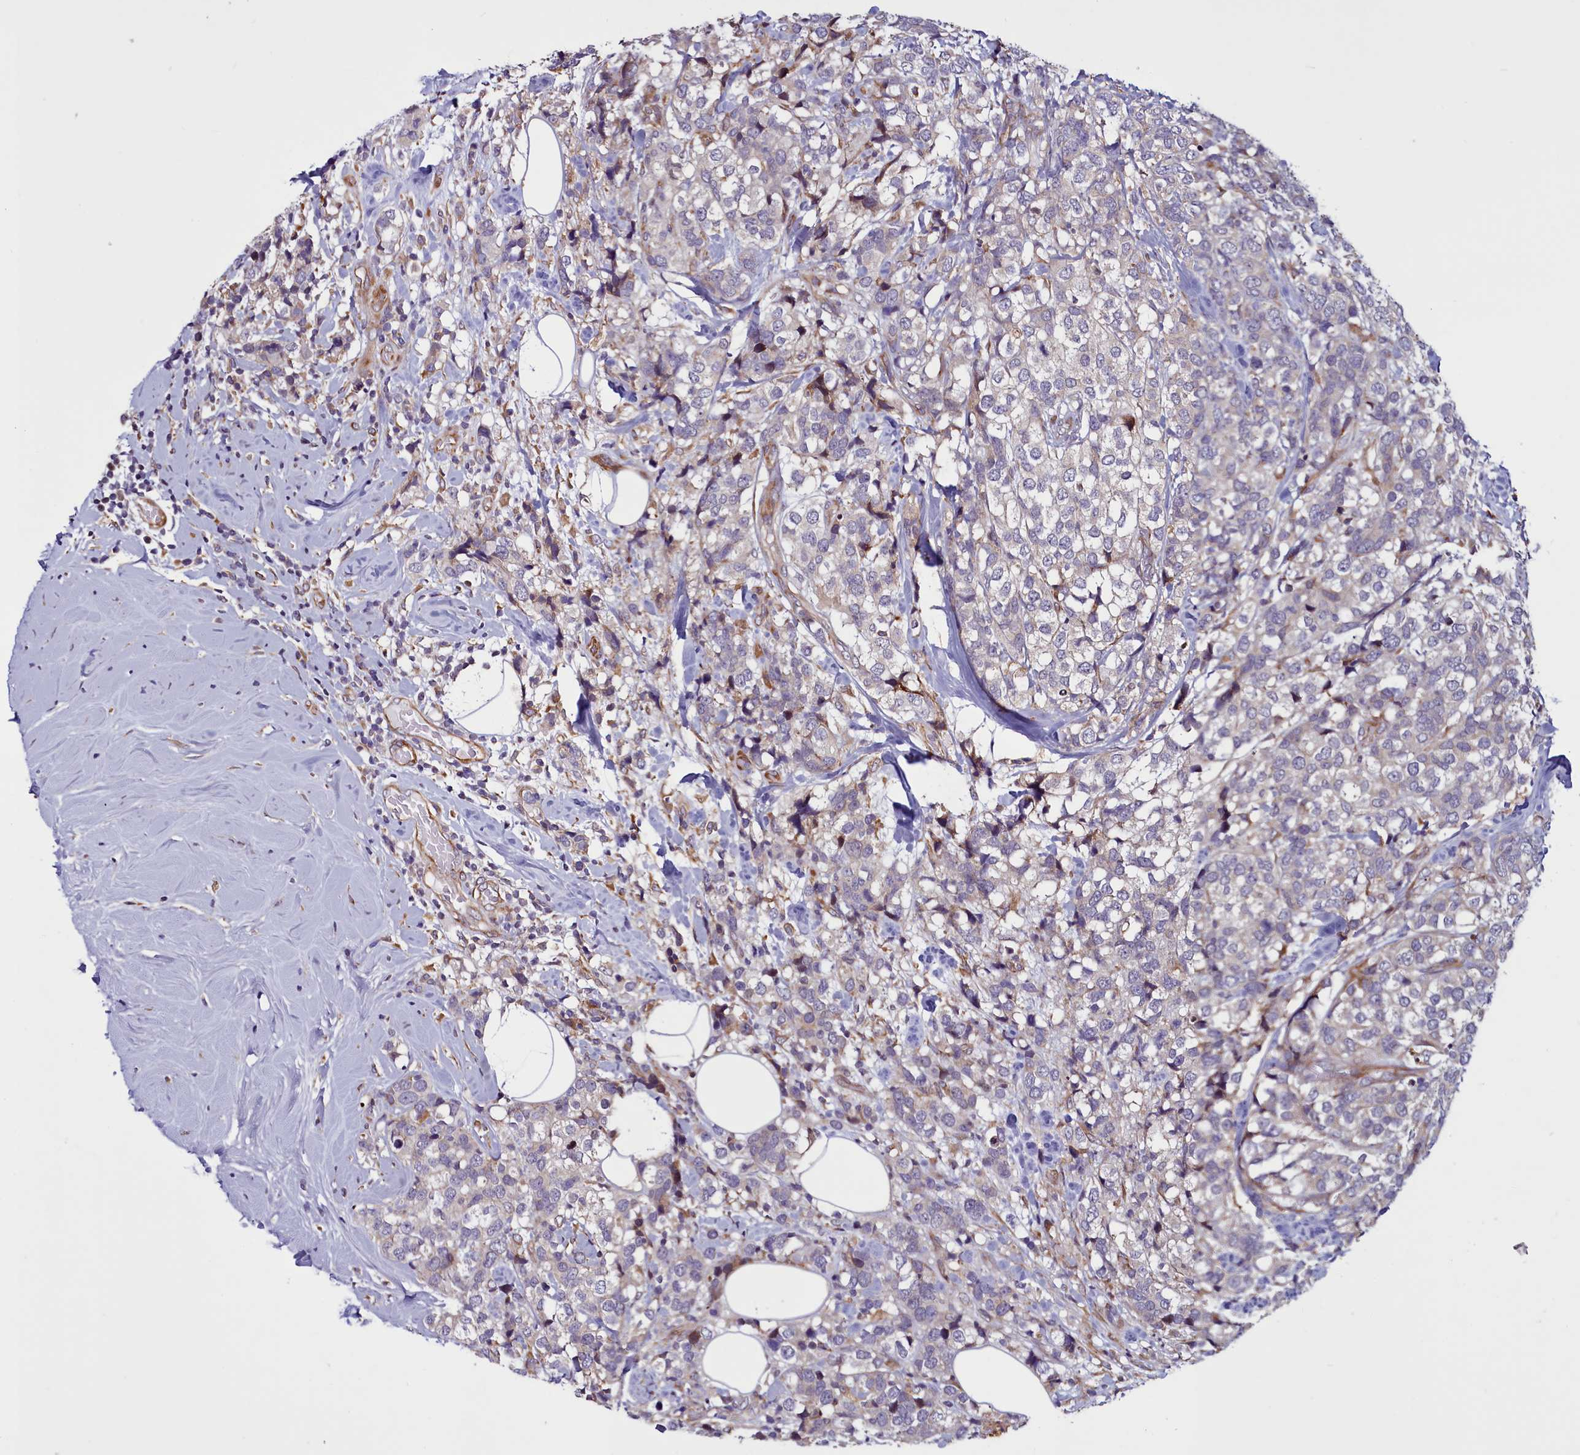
{"staining": {"intensity": "negative", "quantity": "none", "location": "none"}, "tissue": "breast cancer", "cell_type": "Tumor cells", "image_type": "cancer", "snomed": [{"axis": "morphology", "description": "Lobular carcinoma"}, {"axis": "topography", "description": "Breast"}], "caption": "This is a histopathology image of immunohistochemistry (IHC) staining of breast cancer (lobular carcinoma), which shows no expression in tumor cells.", "gene": "MCRIP1", "patient": {"sex": "female", "age": 59}}